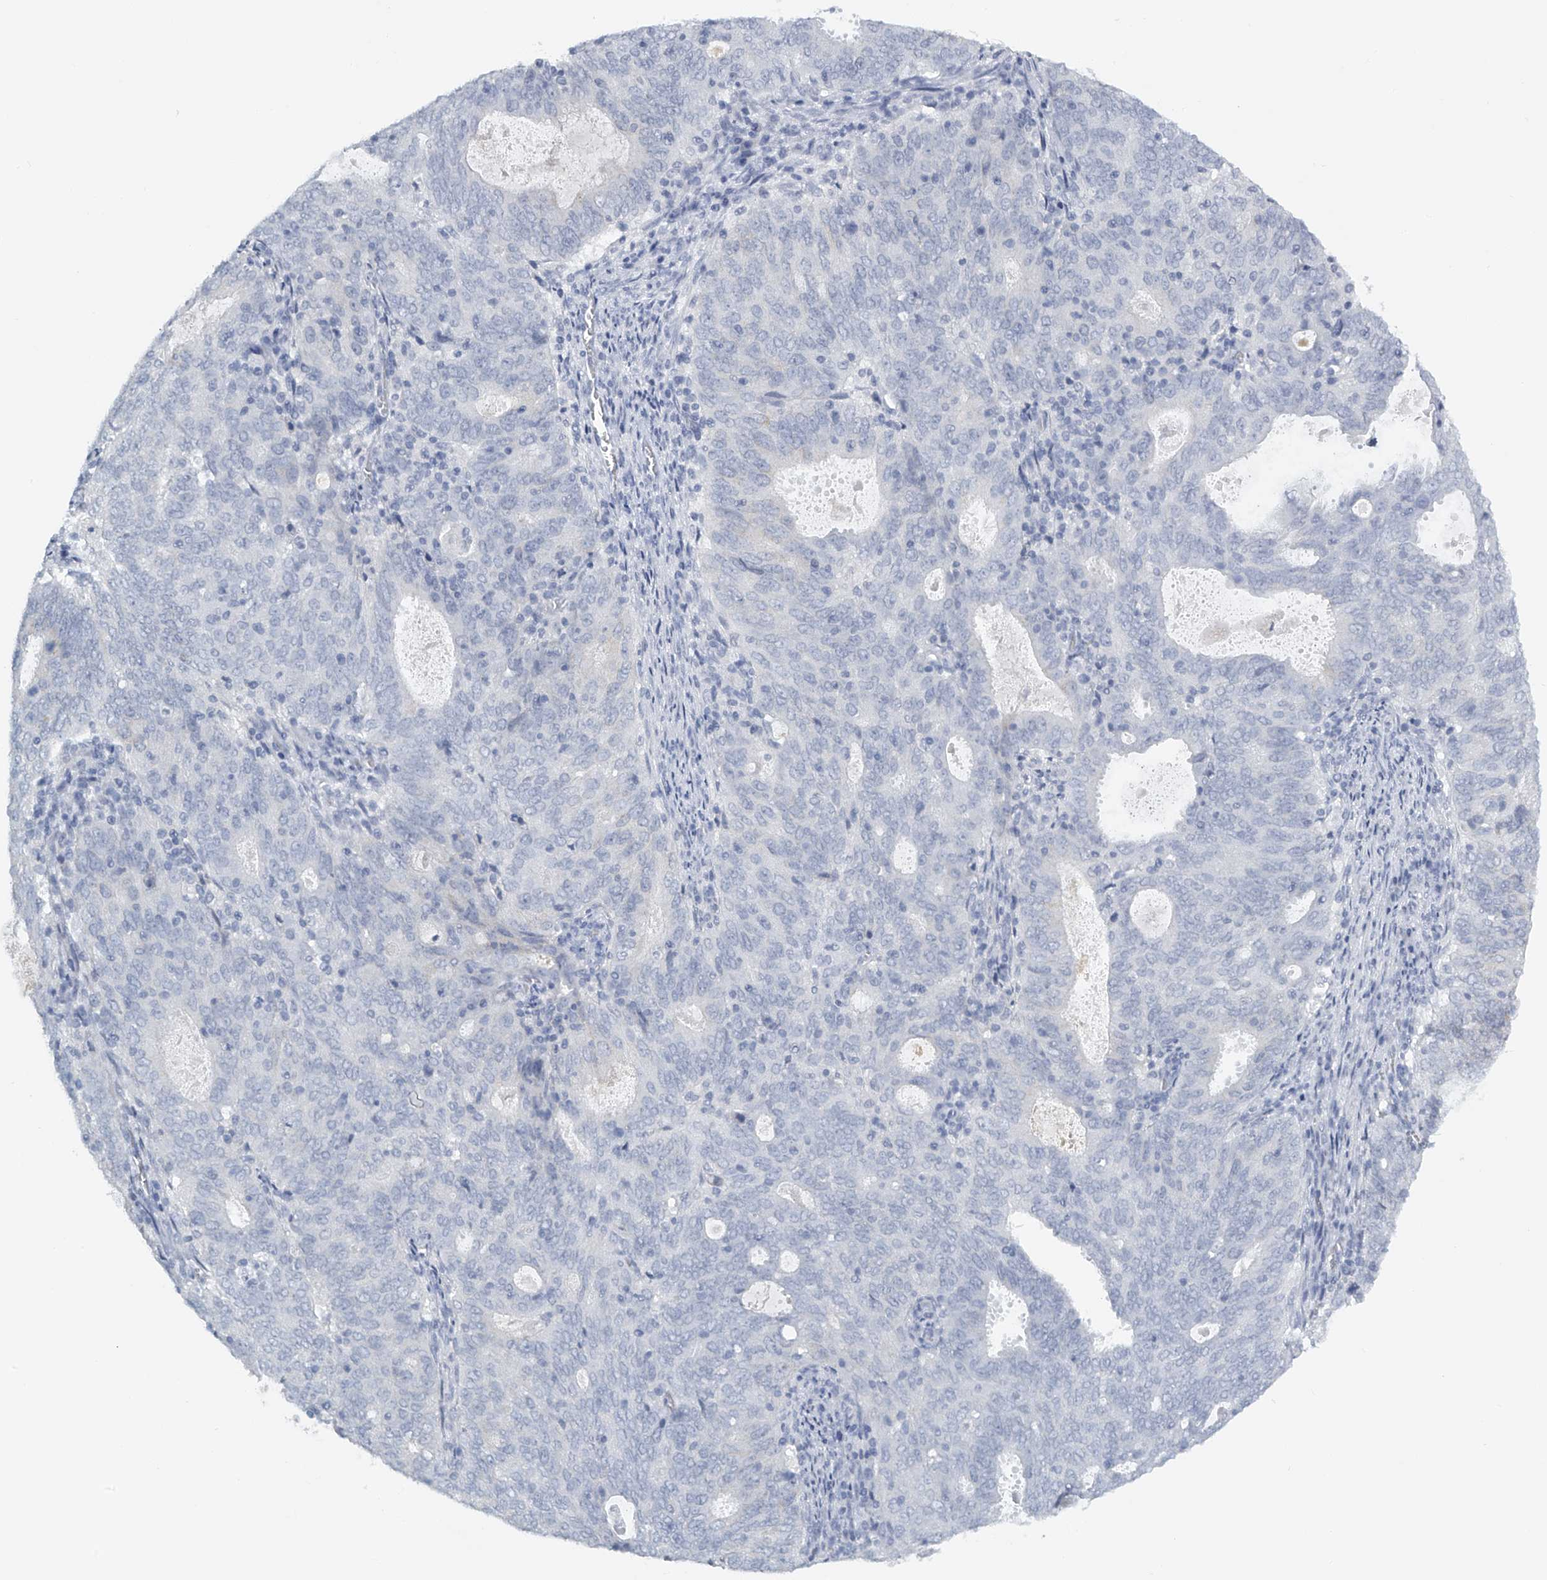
{"staining": {"intensity": "weak", "quantity": "<25%", "location": "cytoplasmic/membranous"}, "tissue": "cervical cancer", "cell_type": "Tumor cells", "image_type": "cancer", "snomed": [{"axis": "morphology", "description": "Adenocarcinoma, NOS"}, {"axis": "topography", "description": "Cervix"}], "caption": "A photomicrograph of human cervical adenocarcinoma is negative for staining in tumor cells.", "gene": "FAT2", "patient": {"sex": "female", "age": 44}}